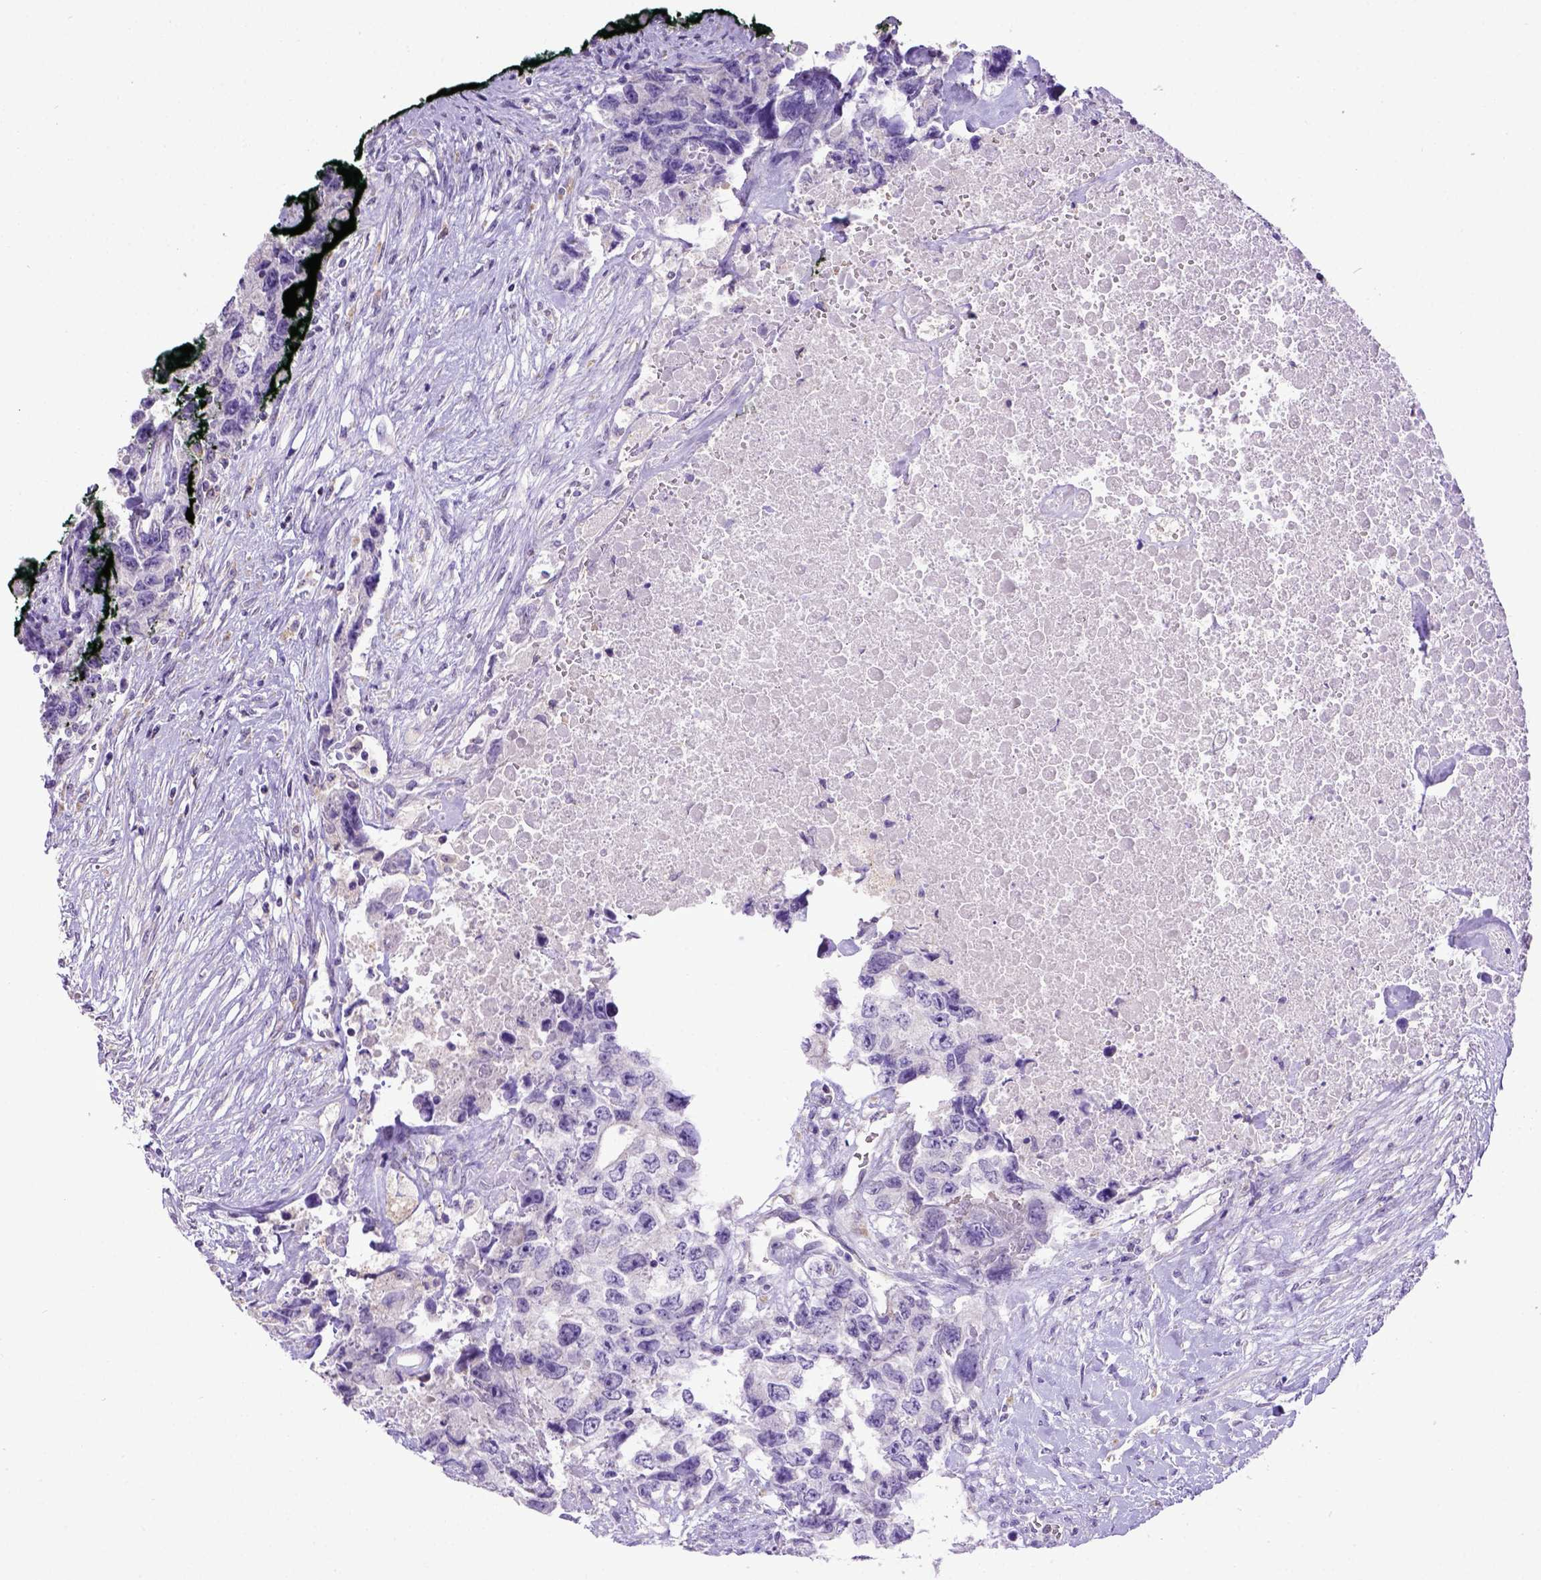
{"staining": {"intensity": "negative", "quantity": "none", "location": "none"}, "tissue": "testis cancer", "cell_type": "Tumor cells", "image_type": "cancer", "snomed": [{"axis": "morphology", "description": "Carcinoma, Embryonal, NOS"}, {"axis": "topography", "description": "Testis"}], "caption": "Human embryonal carcinoma (testis) stained for a protein using immunohistochemistry displays no staining in tumor cells.", "gene": "SPEF1", "patient": {"sex": "male", "age": 24}}